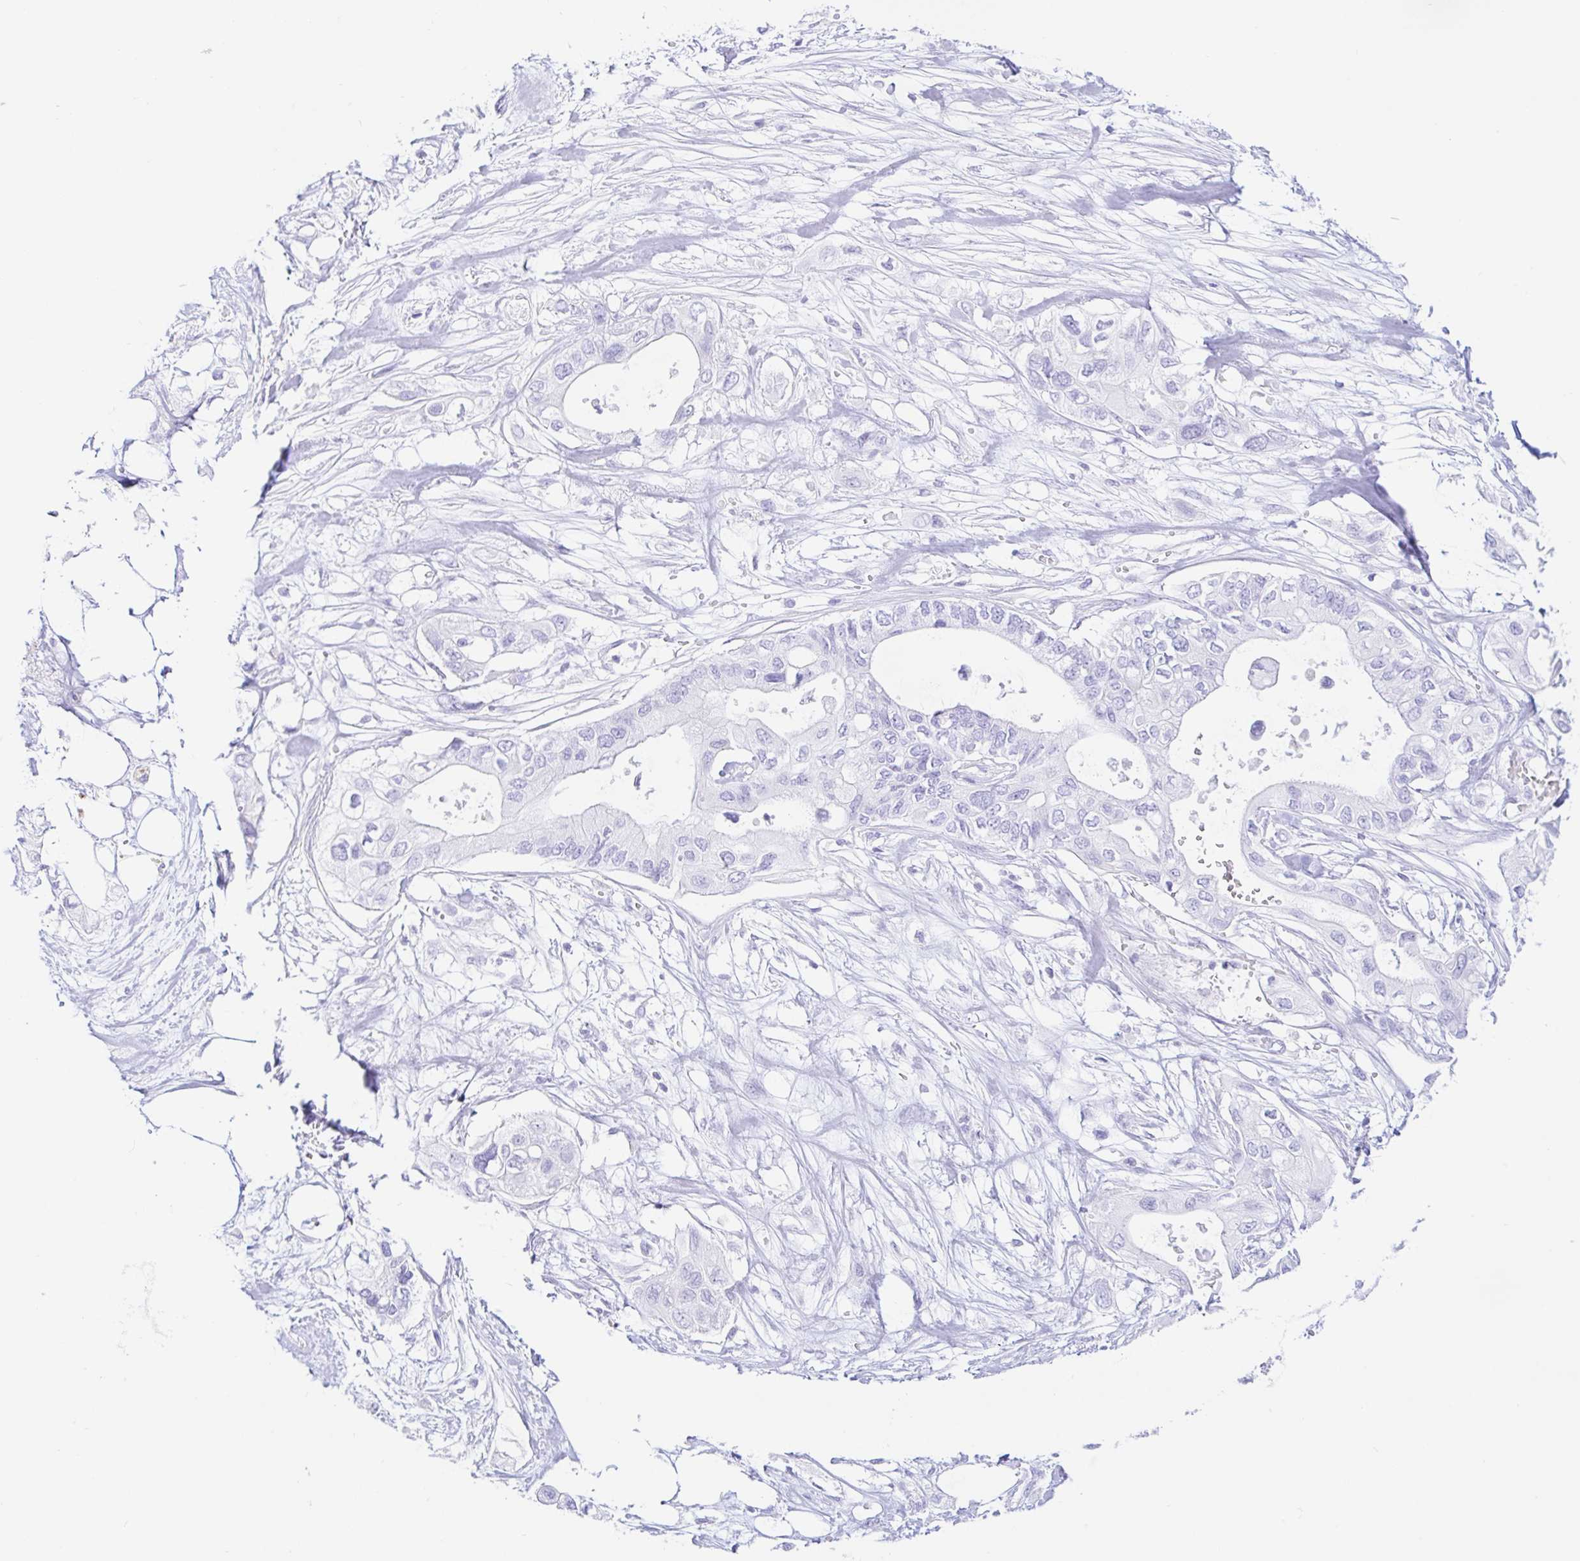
{"staining": {"intensity": "negative", "quantity": "none", "location": "none"}, "tissue": "pancreatic cancer", "cell_type": "Tumor cells", "image_type": "cancer", "snomed": [{"axis": "morphology", "description": "Adenocarcinoma, NOS"}, {"axis": "topography", "description": "Pancreas"}], "caption": "Tumor cells show no significant staining in pancreatic cancer (adenocarcinoma).", "gene": "PAX8", "patient": {"sex": "female", "age": 63}}